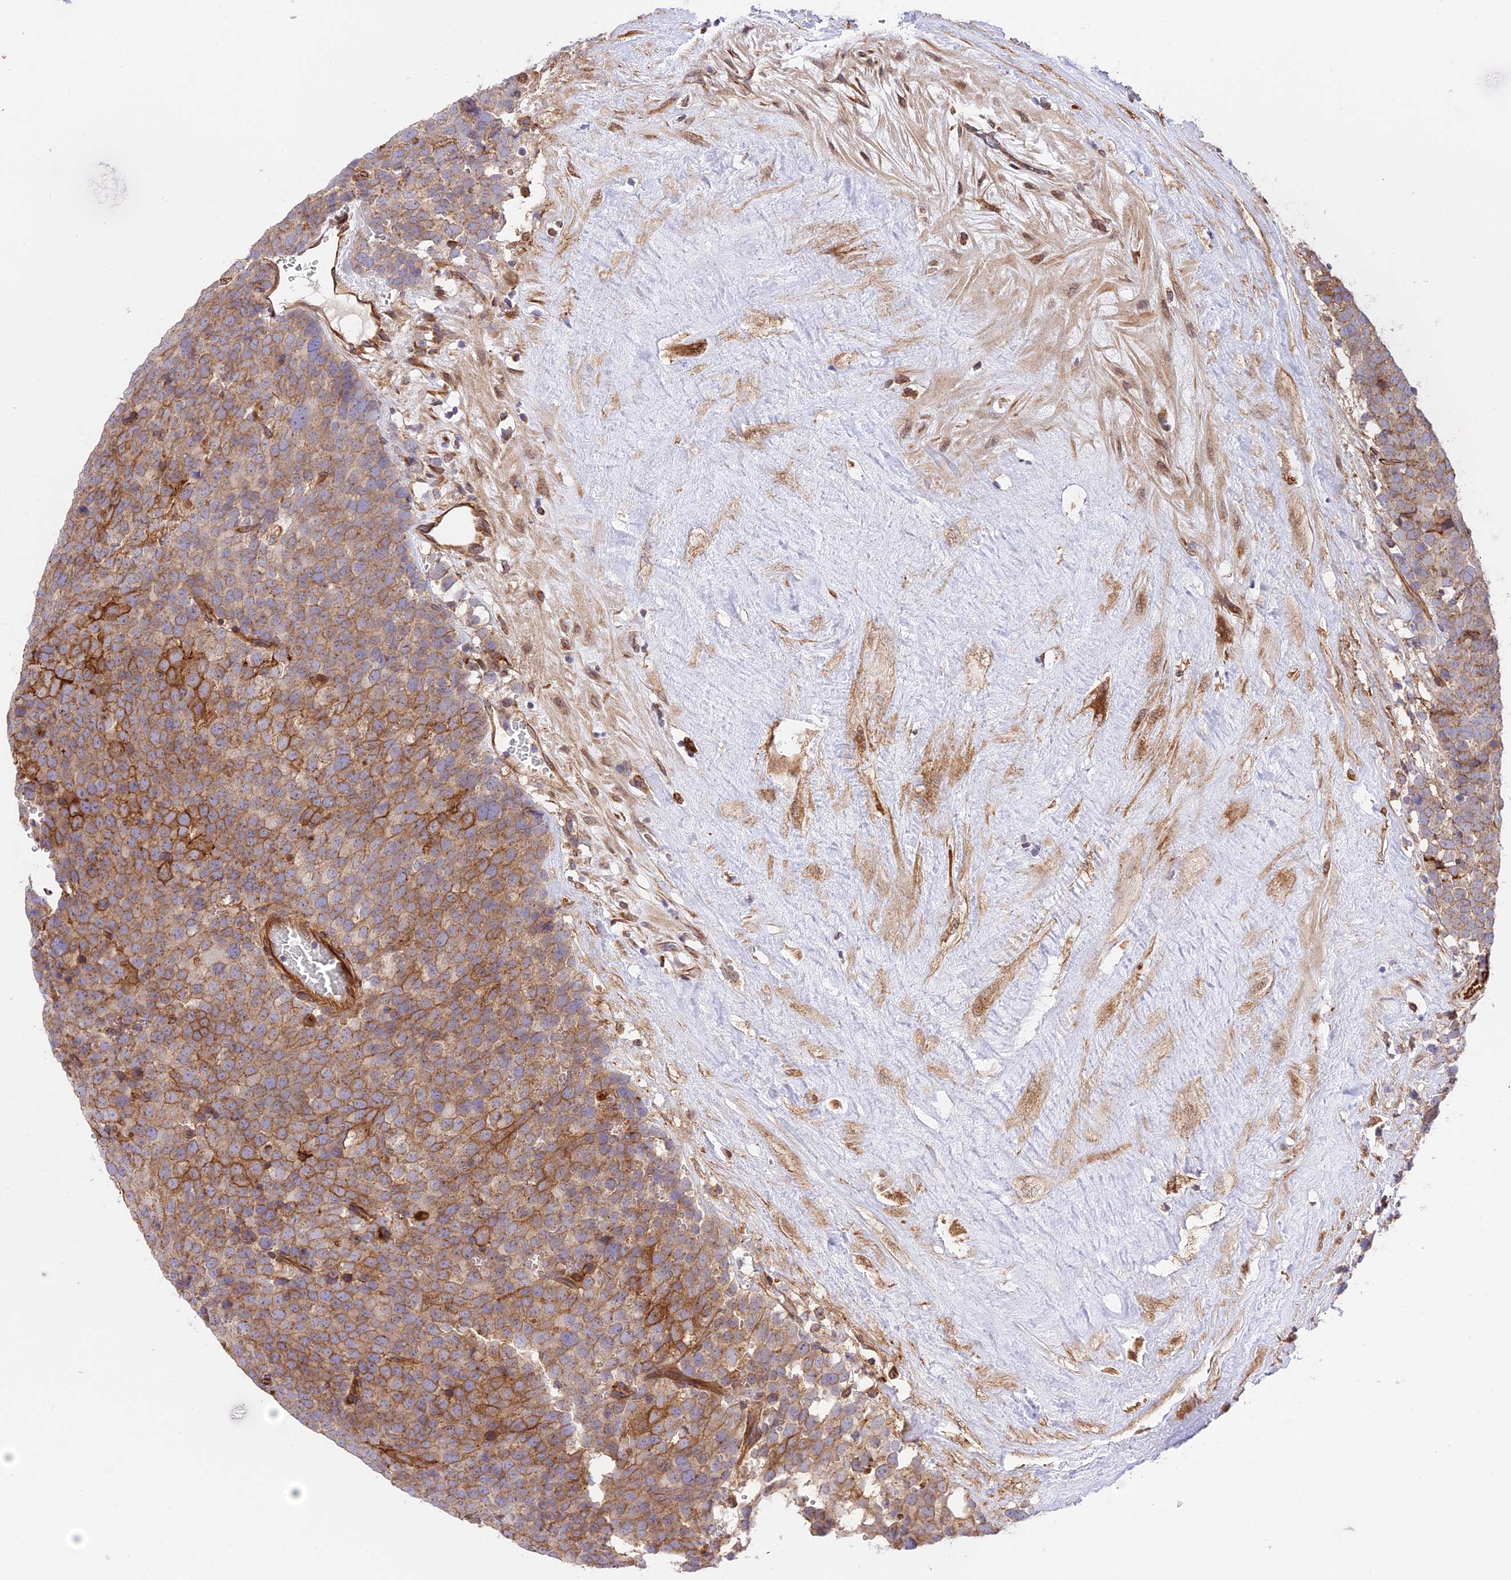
{"staining": {"intensity": "moderate", "quantity": ">75%", "location": "cytoplasmic/membranous"}, "tissue": "testis cancer", "cell_type": "Tumor cells", "image_type": "cancer", "snomed": [{"axis": "morphology", "description": "Seminoma, NOS"}, {"axis": "topography", "description": "Testis"}], "caption": "Immunohistochemical staining of human testis cancer (seminoma) exhibits medium levels of moderate cytoplasmic/membranous positivity in about >75% of tumor cells.", "gene": "EXOC3L4", "patient": {"sex": "male", "age": 71}}